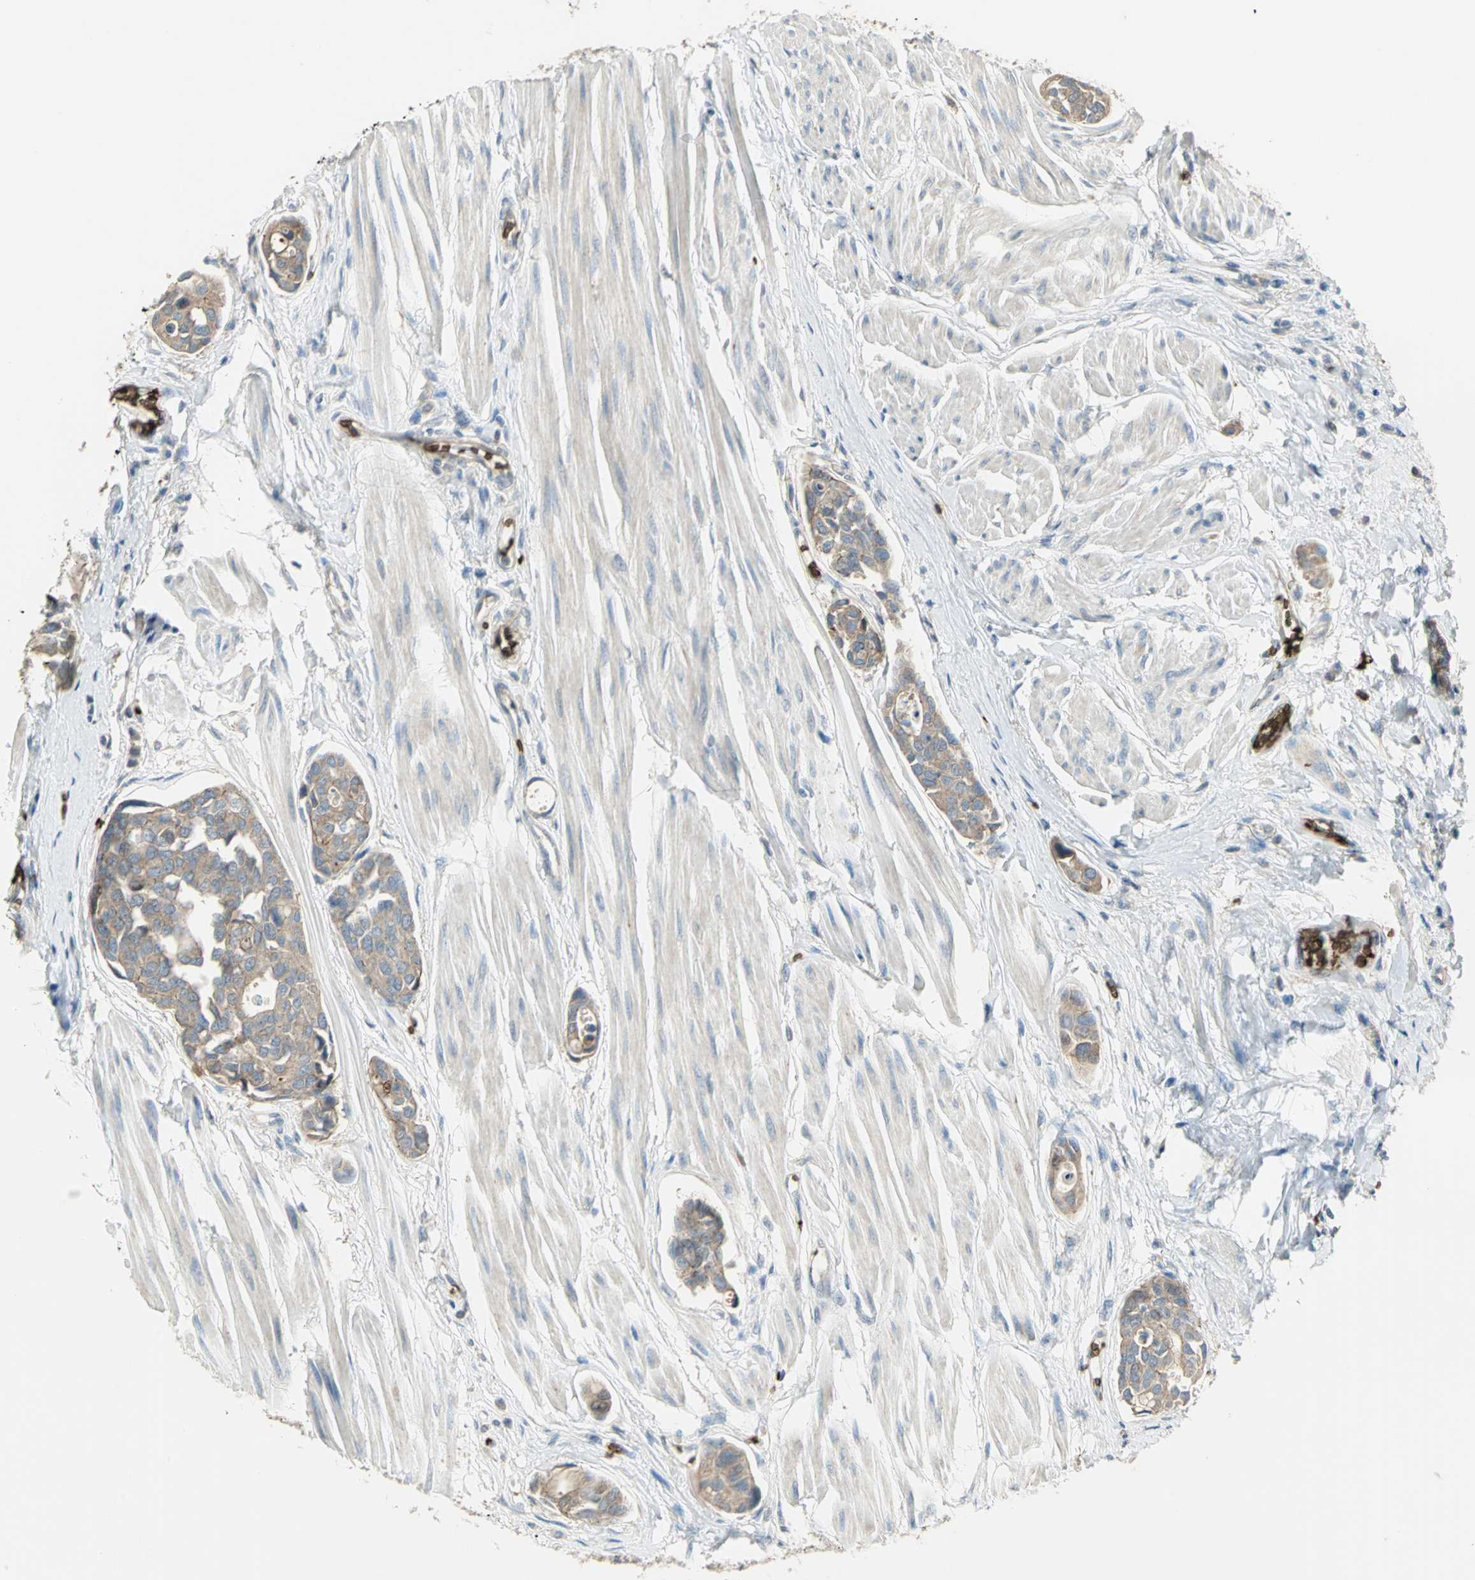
{"staining": {"intensity": "weak", "quantity": ">75%", "location": "cytoplasmic/membranous"}, "tissue": "urothelial cancer", "cell_type": "Tumor cells", "image_type": "cancer", "snomed": [{"axis": "morphology", "description": "Urothelial carcinoma, High grade"}, {"axis": "topography", "description": "Urinary bladder"}], "caption": "About >75% of tumor cells in human urothelial cancer show weak cytoplasmic/membranous protein positivity as visualized by brown immunohistochemical staining.", "gene": "ANK1", "patient": {"sex": "male", "age": 78}}